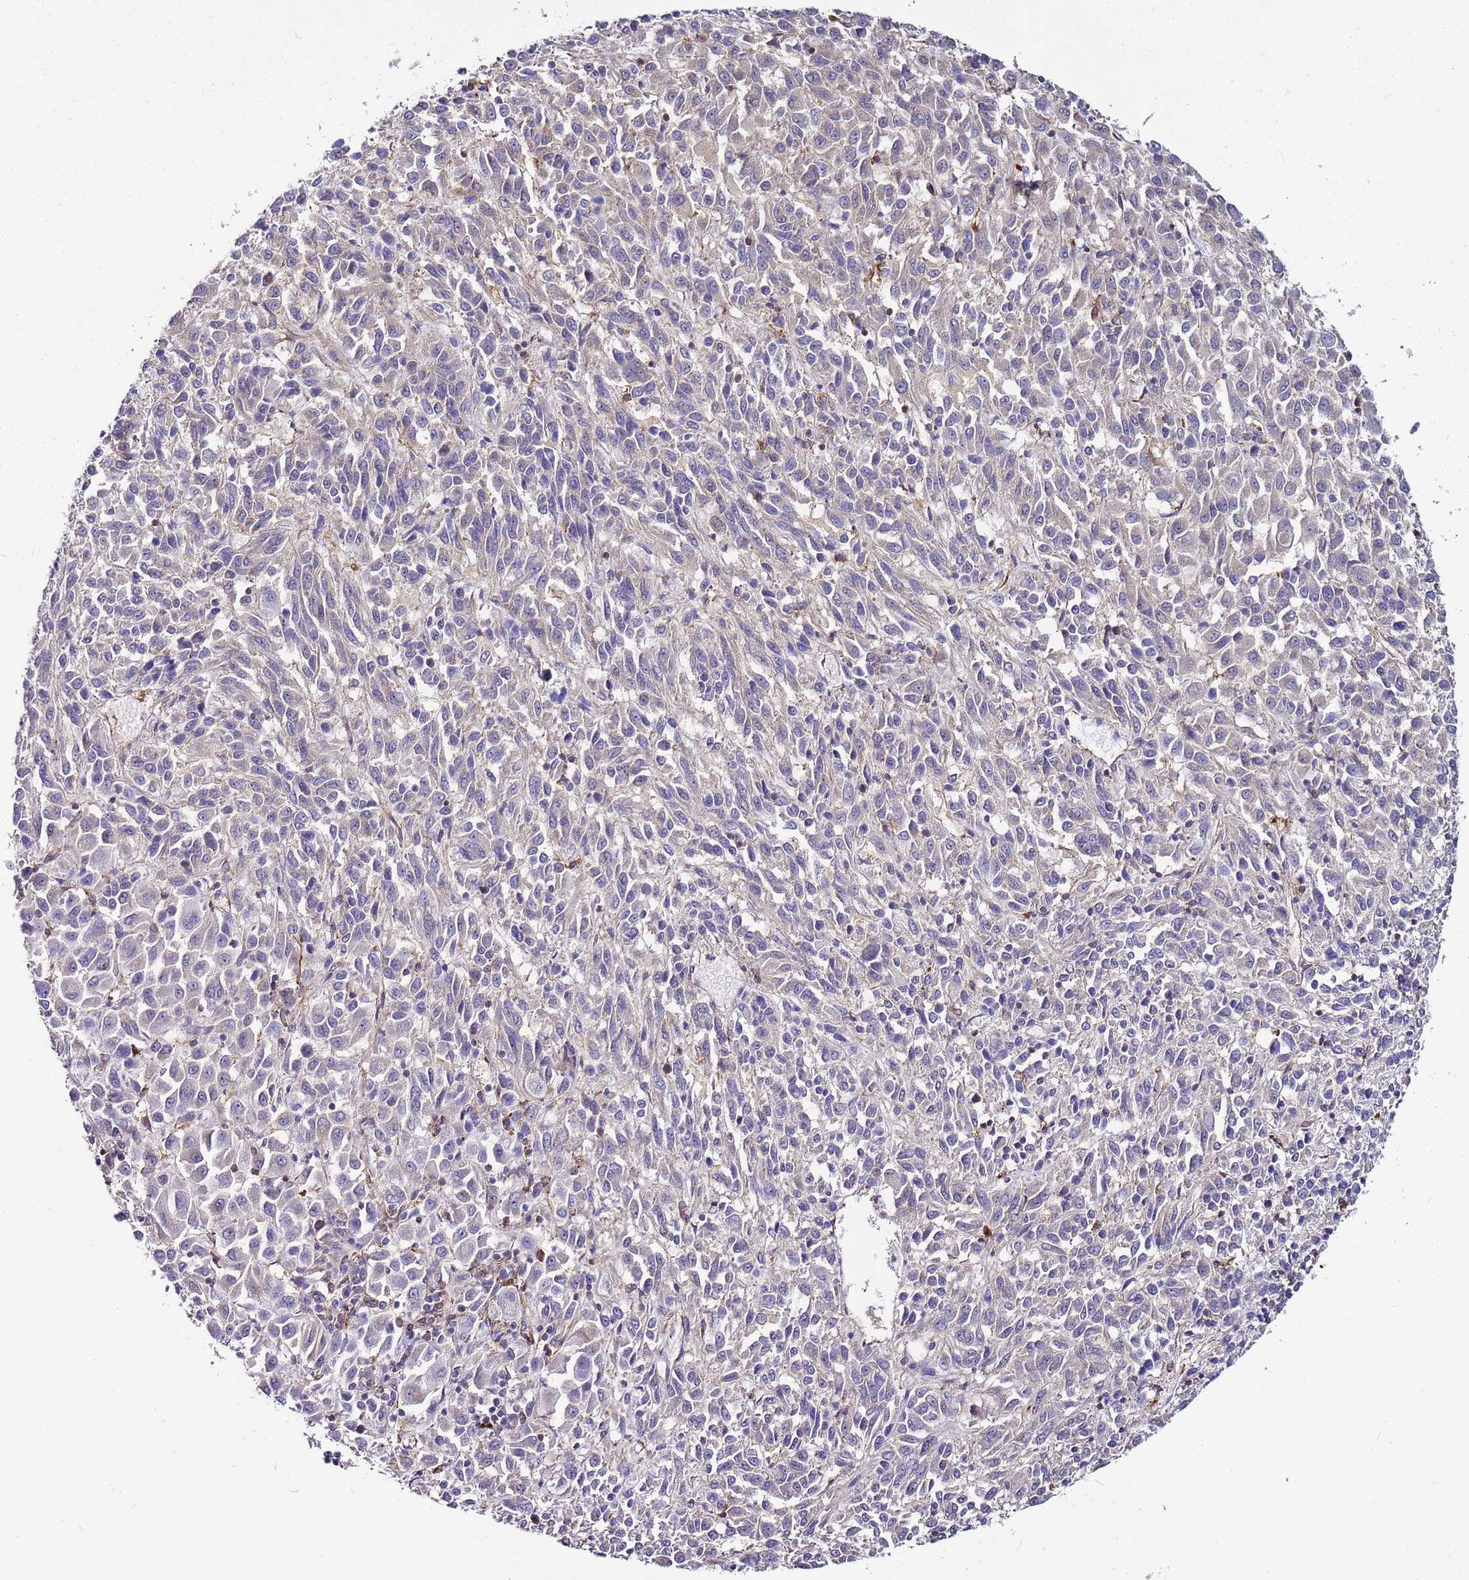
{"staining": {"intensity": "negative", "quantity": "none", "location": "none"}, "tissue": "melanoma", "cell_type": "Tumor cells", "image_type": "cancer", "snomed": [{"axis": "morphology", "description": "Malignant melanoma, Metastatic site"}, {"axis": "topography", "description": "Lung"}], "caption": "Tumor cells show no significant protein staining in malignant melanoma (metastatic site).", "gene": "ATXN2L", "patient": {"sex": "male", "age": 64}}